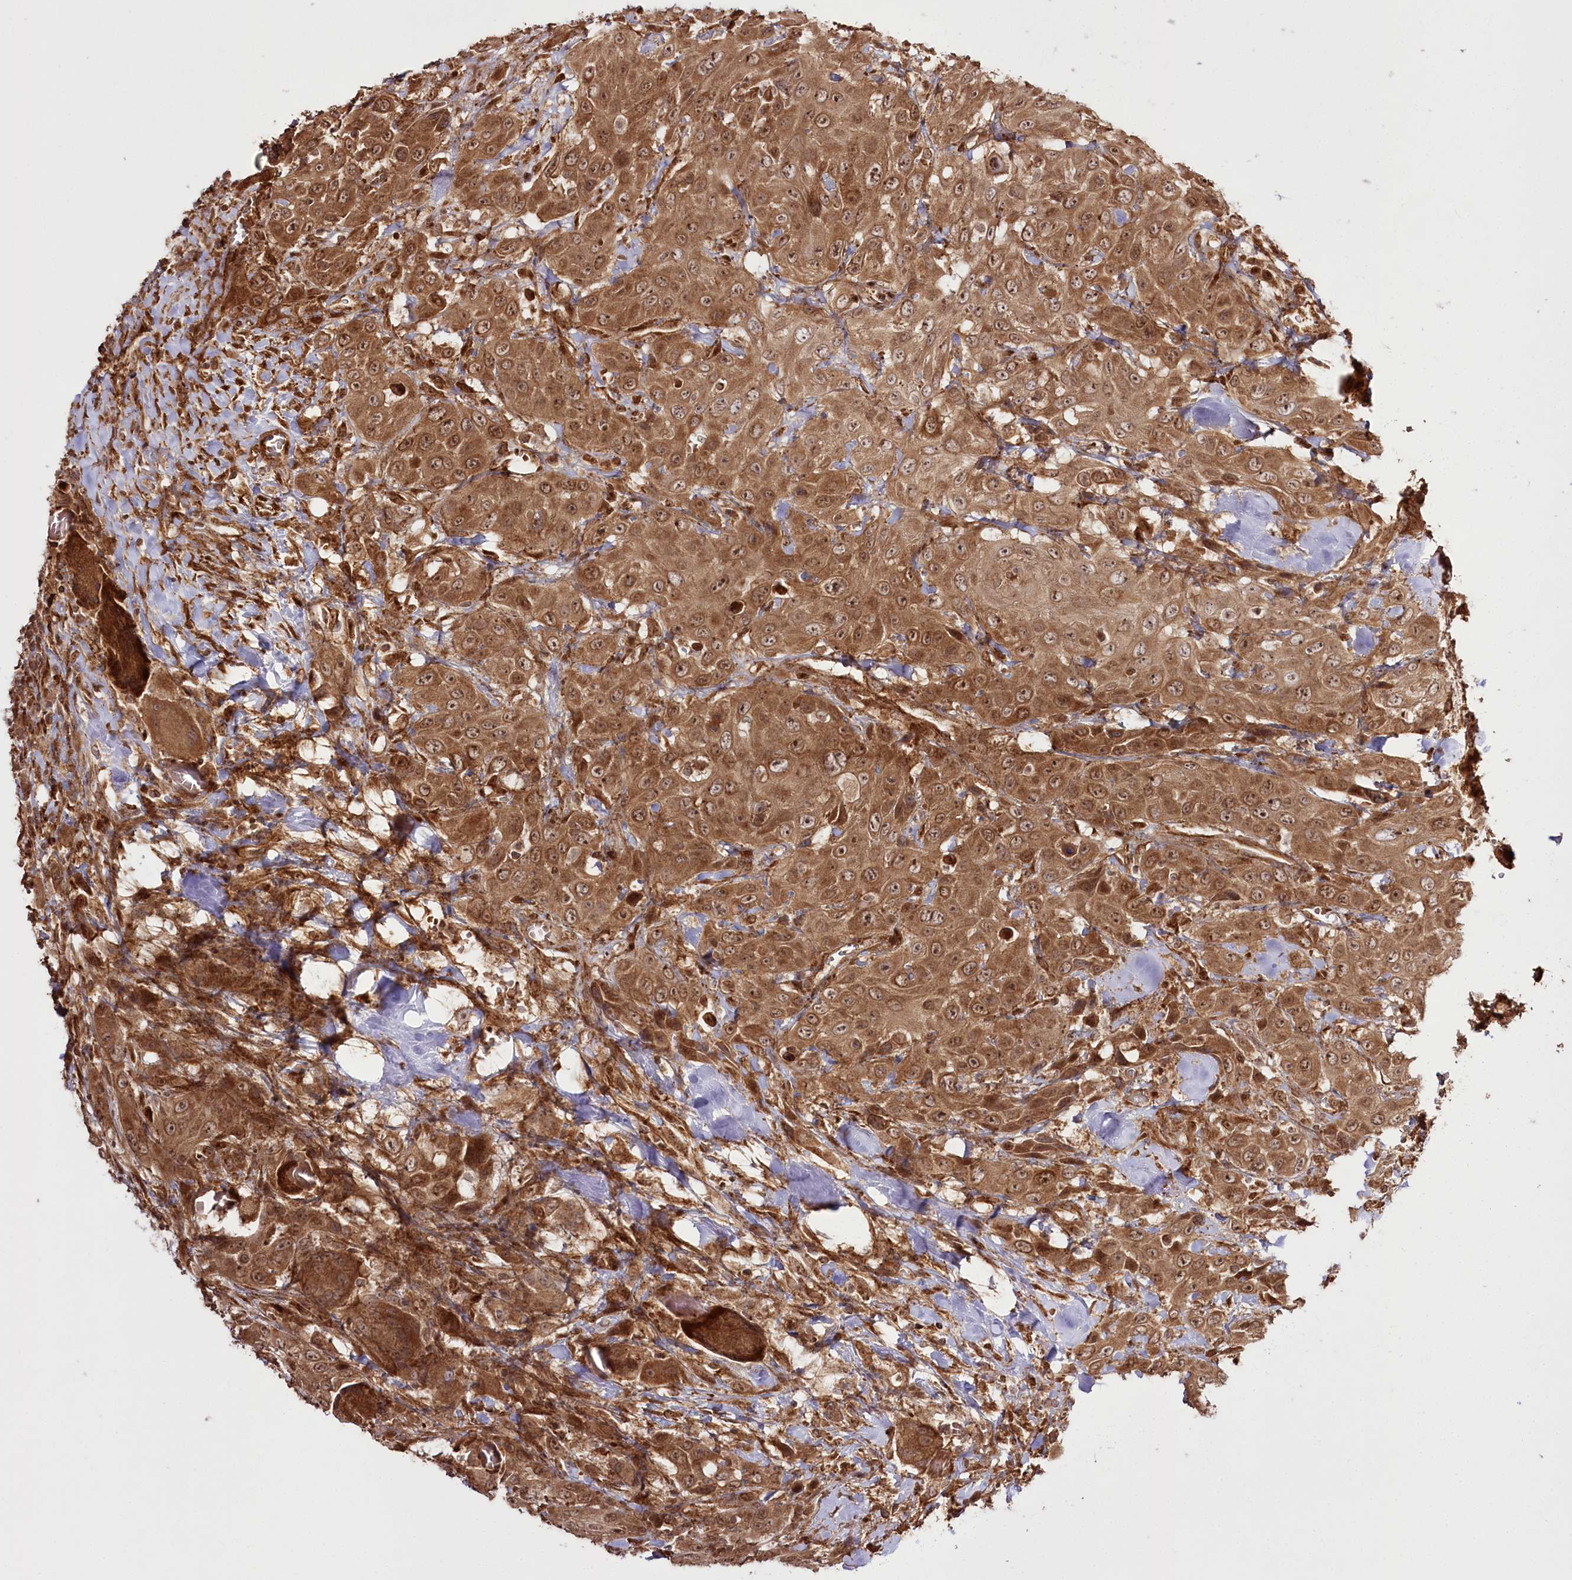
{"staining": {"intensity": "moderate", "quantity": ">75%", "location": "cytoplasmic/membranous,nuclear"}, "tissue": "head and neck cancer", "cell_type": "Tumor cells", "image_type": "cancer", "snomed": [{"axis": "morphology", "description": "Squamous cell carcinoma, NOS"}, {"axis": "topography", "description": "Head-Neck"}], "caption": "Brown immunohistochemical staining in human squamous cell carcinoma (head and neck) displays moderate cytoplasmic/membranous and nuclear expression in approximately >75% of tumor cells.", "gene": "REXO2", "patient": {"sex": "male", "age": 81}}